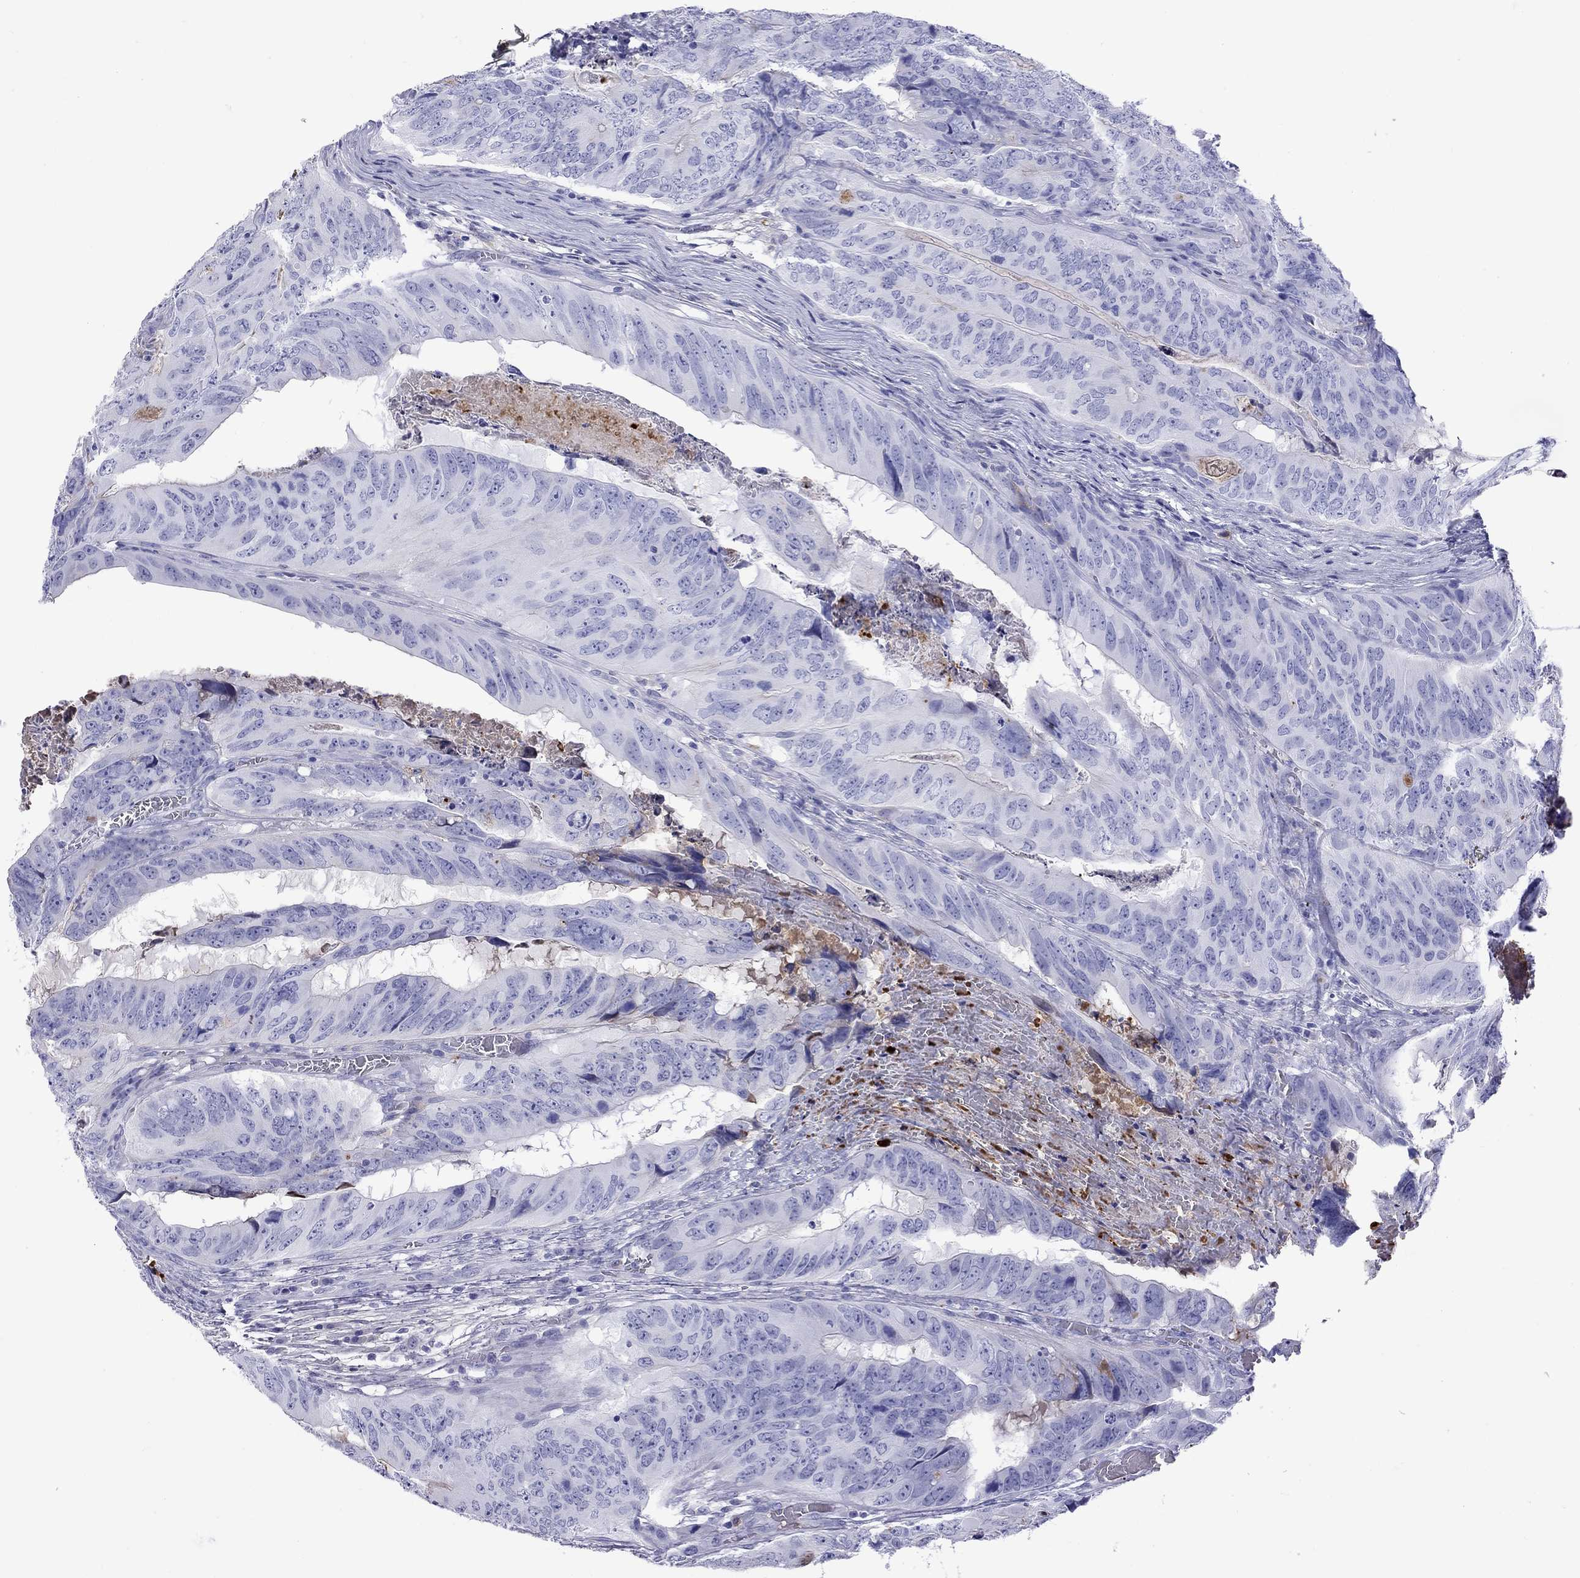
{"staining": {"intensity": "negative", "quantity": "none", "location": "none"}, "tissue": "colorectal cancer", "cell_type": "Tumor cells", "image_type": "cancer", "snomed": [{"axis": "morphology", "description": "Adenocarcinoma, NOS"}, {"axis": "topography", "description": "Colon"}], "caption": "Immunohistochemistry (IHC) of human colorectal cancer (adenocarcinoma) demonstrates no positivity in tumor cells.", "gene": "SERPINA3", "patient": {"sex": "male", "age": 79}}